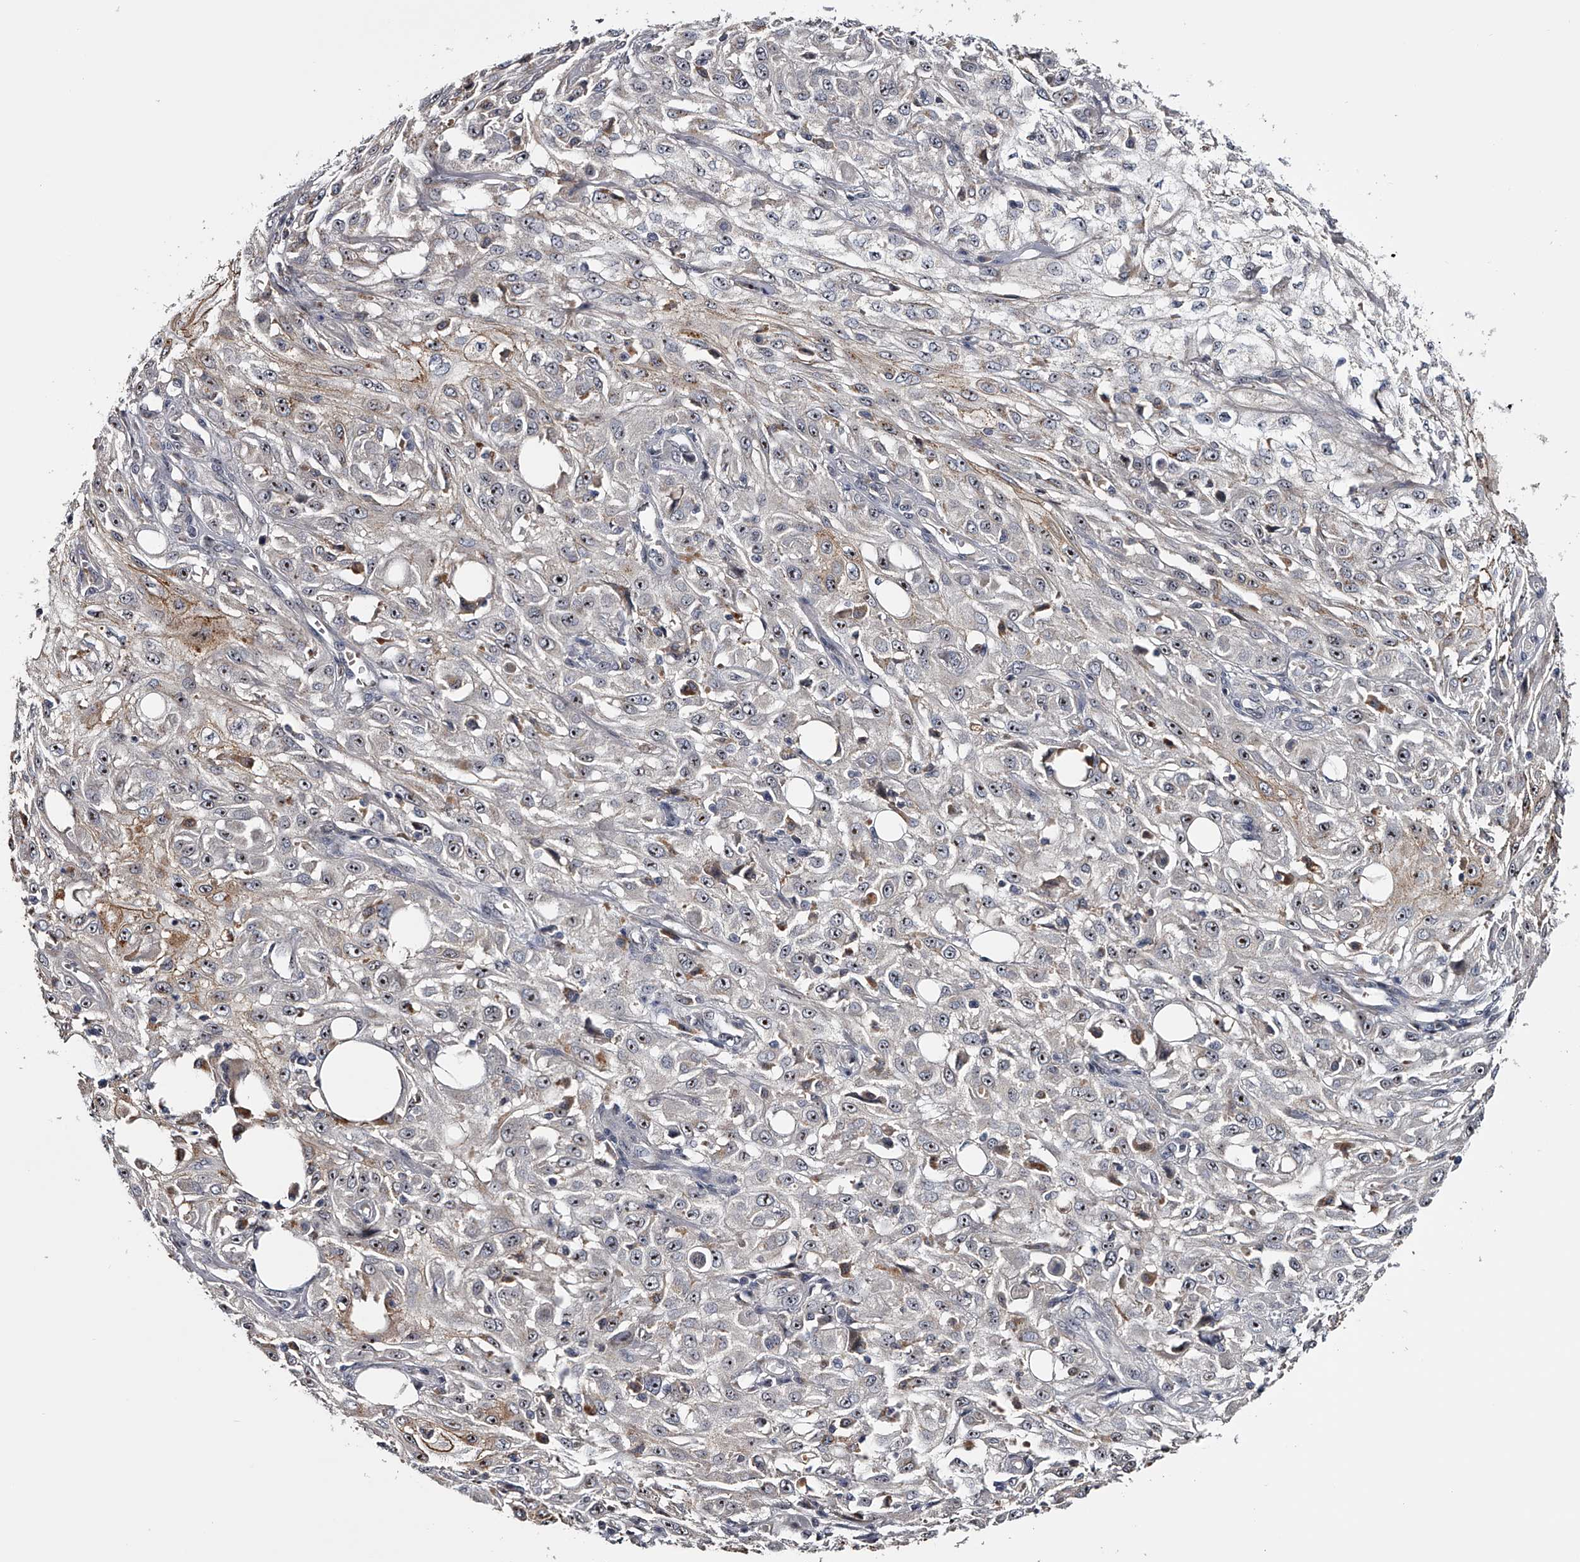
{"staining": {"intensity": "moderate", "quantity": "25%-75%", "location": "nuclear"}, "tissue": "skin cancer", "cell_type": "Tumor cells", "image_type": "cancer", "snomed": [{"axis": "morphology", "description": "Squamous cell carcinoma, NOS"}, {"axis": "morphology", "description": "Squamous cell carcinoma, metastatic, NOS"}, {"axis": "topography", "description": "Skin"}, {"axis": "topography", "description": "Lymph node"}], "caption": "This image displays skin cancer (squamous cell carcinoma) stained with immunohistochemistry (IHC) to label a protein in brown. The nuclear of tumor cells show moderate positivity for the protein. Nuclei are counter-stained blue.", "gene": "MDN1", "patient": {"sex": "male", "age": 75}}